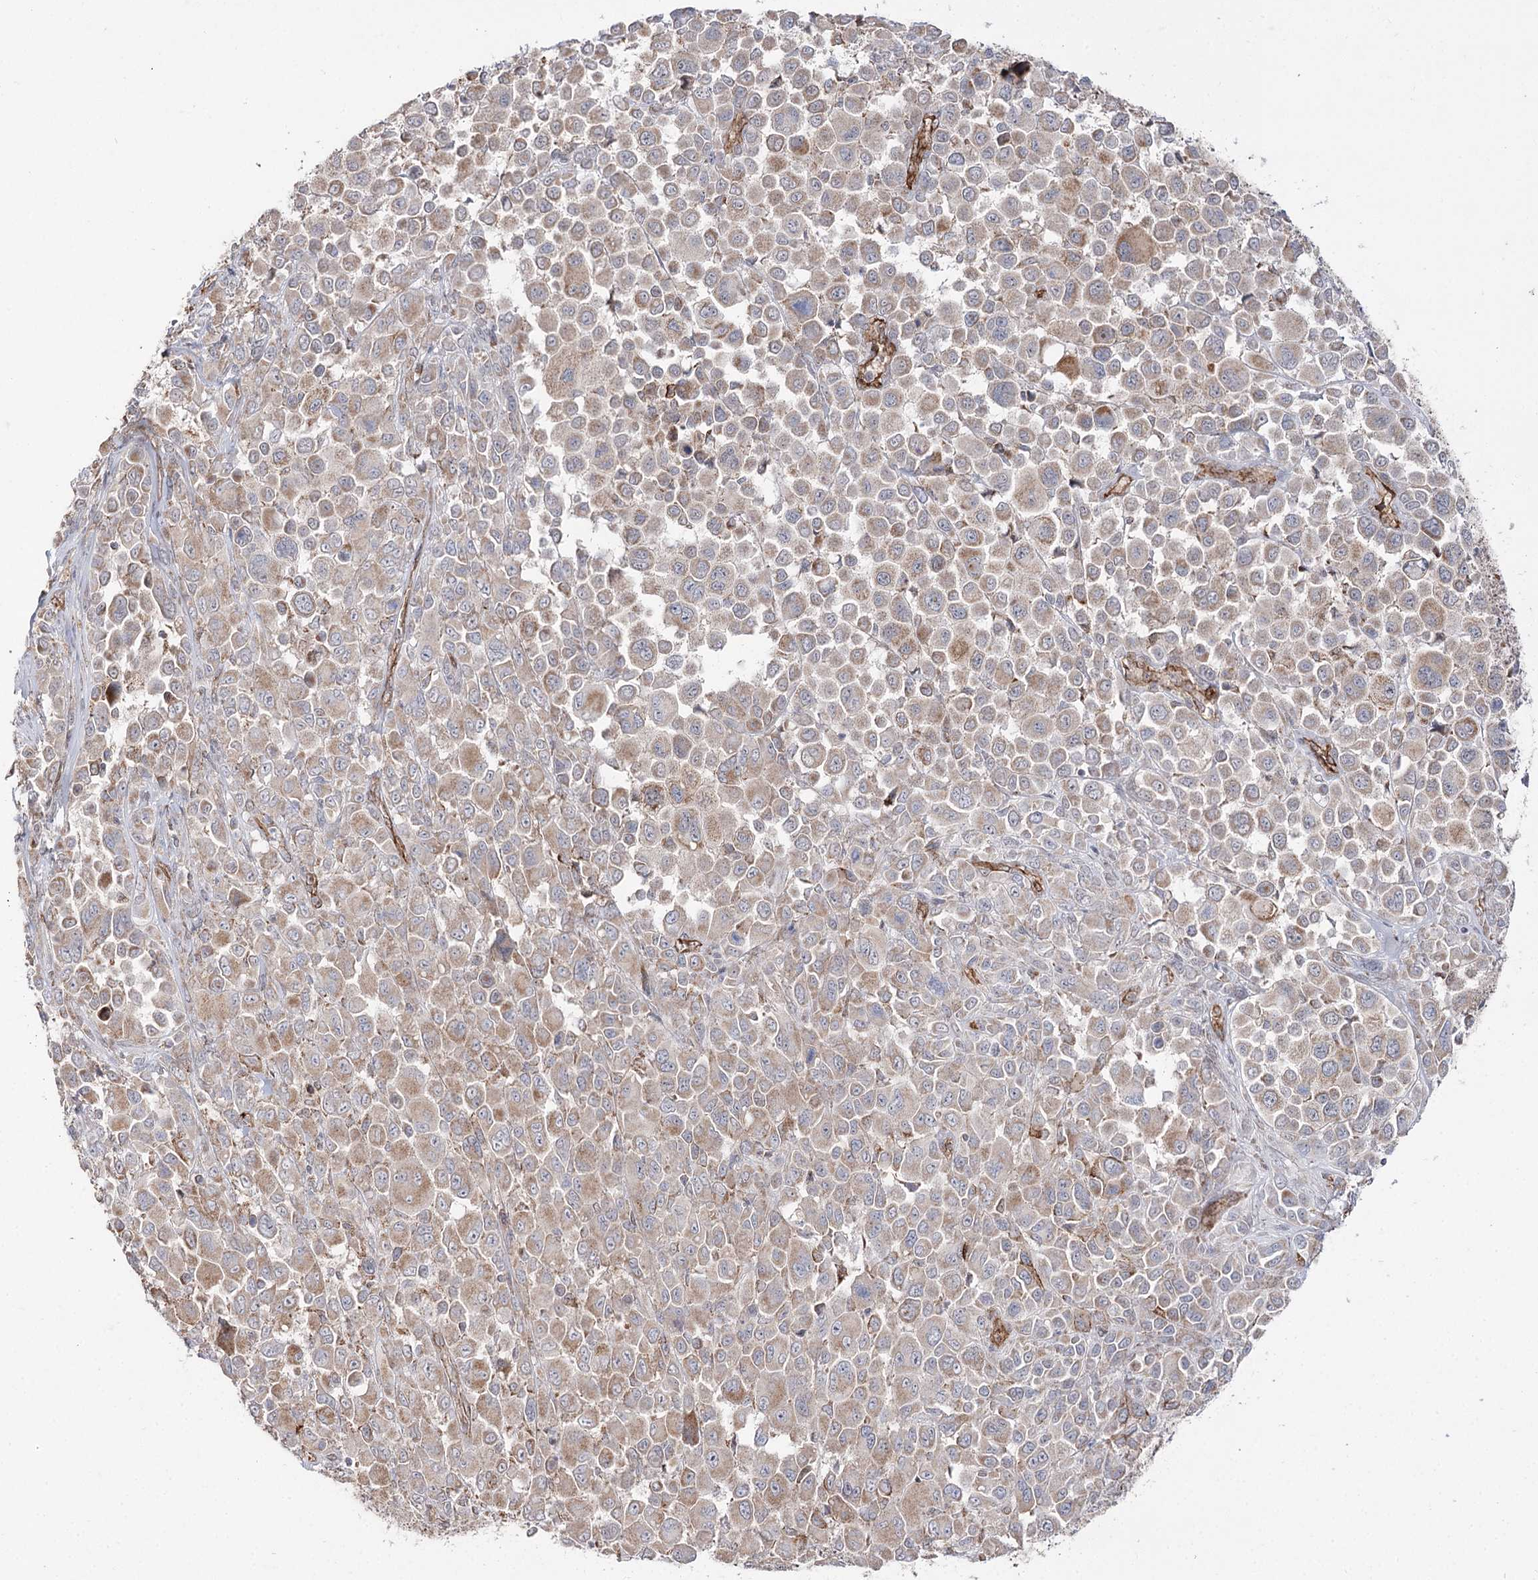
{"staining": {"intensity": "weak", "quantity": "25%-75%", "location": "cytoplasmic/membranous"}, "tissue": "melanoma", "cell_type": "Tumor cells", "image_type": "cancer", "snomed": [{"axis": "morphology", "description": "Malignant melanoma, NOS"}, {"axis": "topography", "description": "Skin of trunk"}], "caption": "Protein expression by immunohistochemistry shows weak cytoplasmic/membranous positivity in about 25%-75% of tumor cells in melanoma.", "gene": "CBR4", "patient": {"sex": "male", "age": 71}}